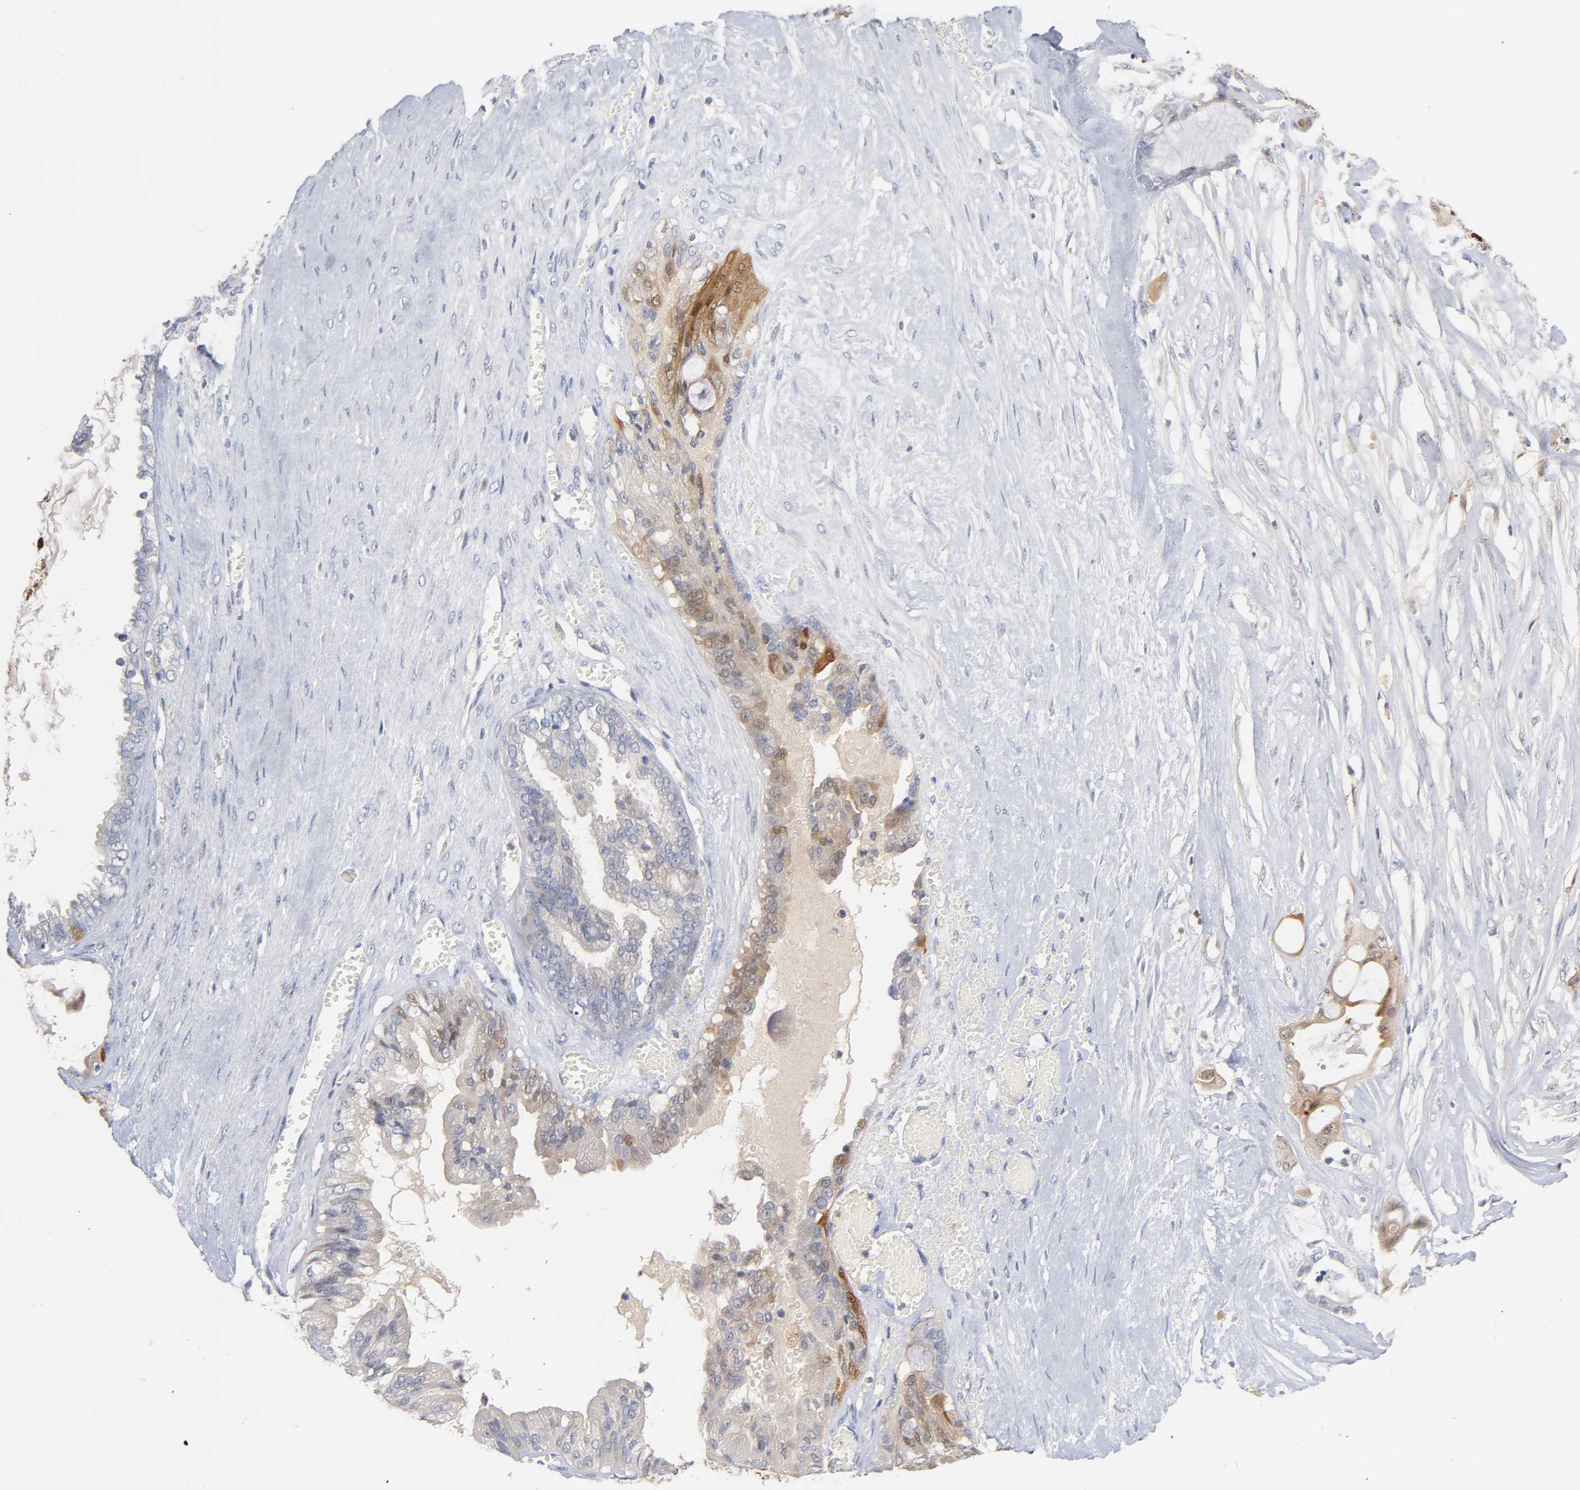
{"staining": {"intensity": "weak", "quantity": "25%-75%", "location": "cytoplasmic/membranous"}, "tissue": "ovarian cancer", "cell_type": "Tumor cells", "image_type": "cancer", "snomed": [{"axis": "morphology", "description": "Carcinoma, NOS"}, {"axis": "morphology", "description": "Carcinoma, endometroid"}, {"axis": "topography", "description": "Ovary"}], "caption": "An IHC micrograph of neoplastic tissue is shown. Protein staining in brown labels weak cytoplasmic/membranous positivity in ovarian carcinoma within tumor cells.", "gene": "IL18", "patient": {"sex": "female", "age": 50}}